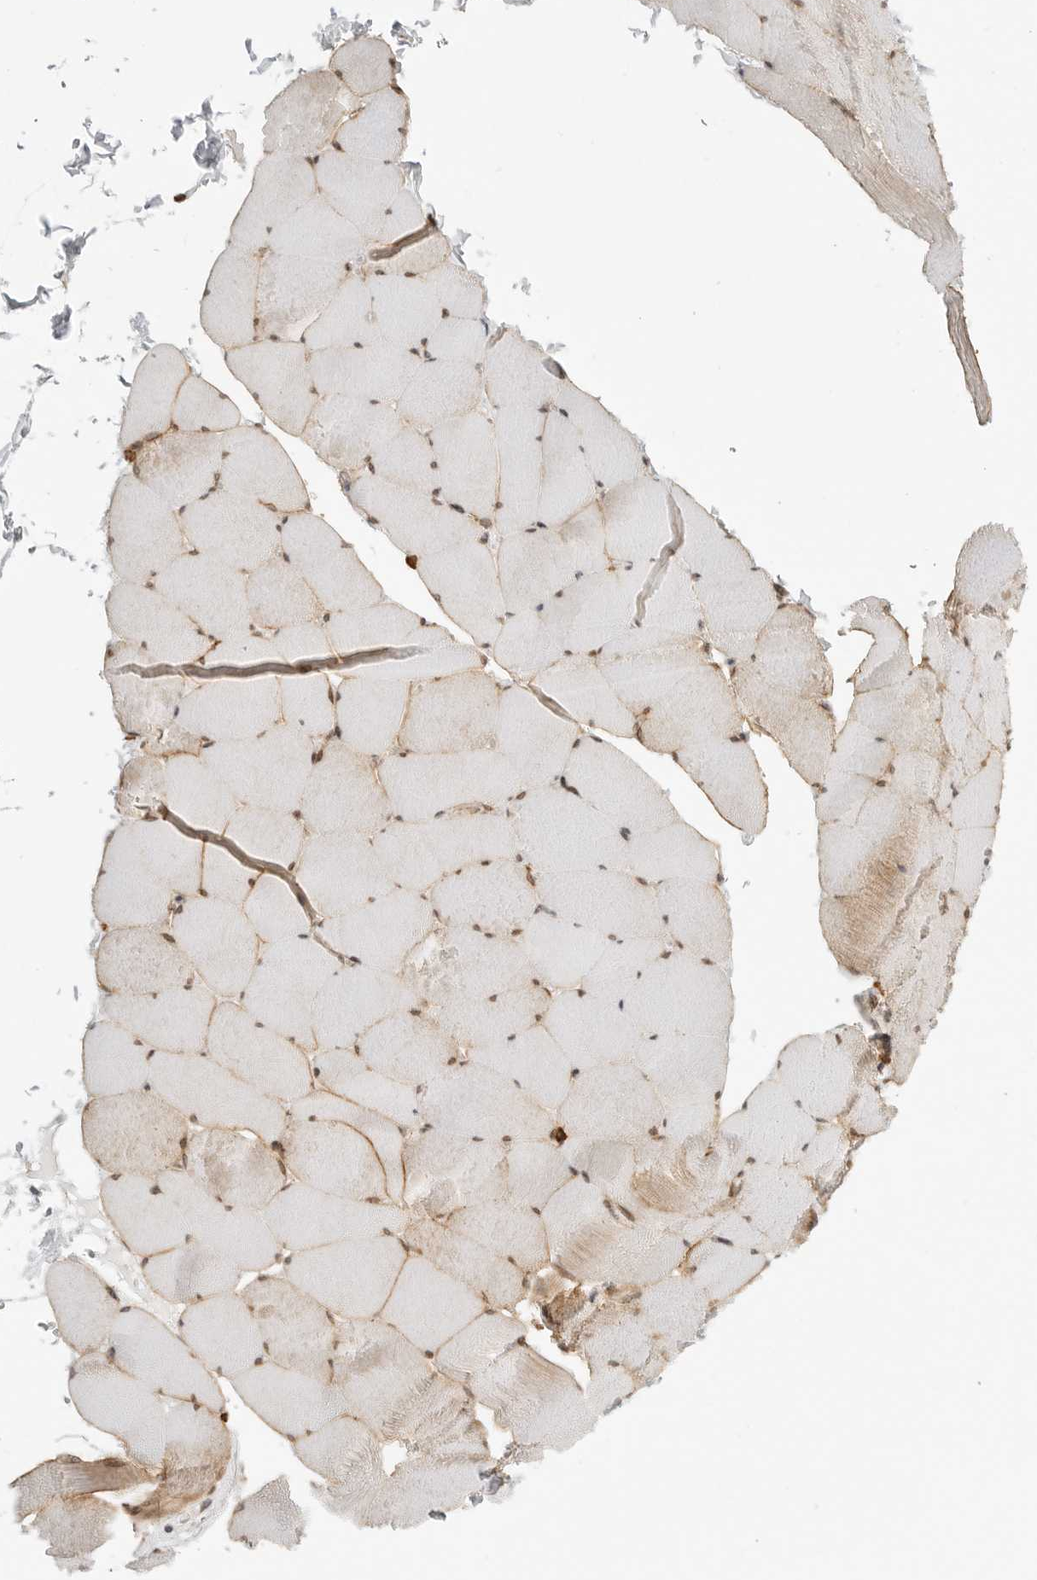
{"staining": {"intensity": "moderate", "quantity": ">75%", "location": "cytoplasmic/membranous,nuclear"}, "tissue": "skeletal muscle", "cell_type": "Myocytes", "image_type": "normal", "snomed": [{"axis": "morphology", "description": "Normal tissue, NOS"}, {"axis": "topography", "description": "Skeletal muscle"}], "caption": "Myocytes demonstrate medium levels of moderate cytoplasmic/membranous,nuclear expression in about >75% of cells in benign skeletal muscle.", "gene": "IDUA", "patient": {"sex": "male", "age": 62}}